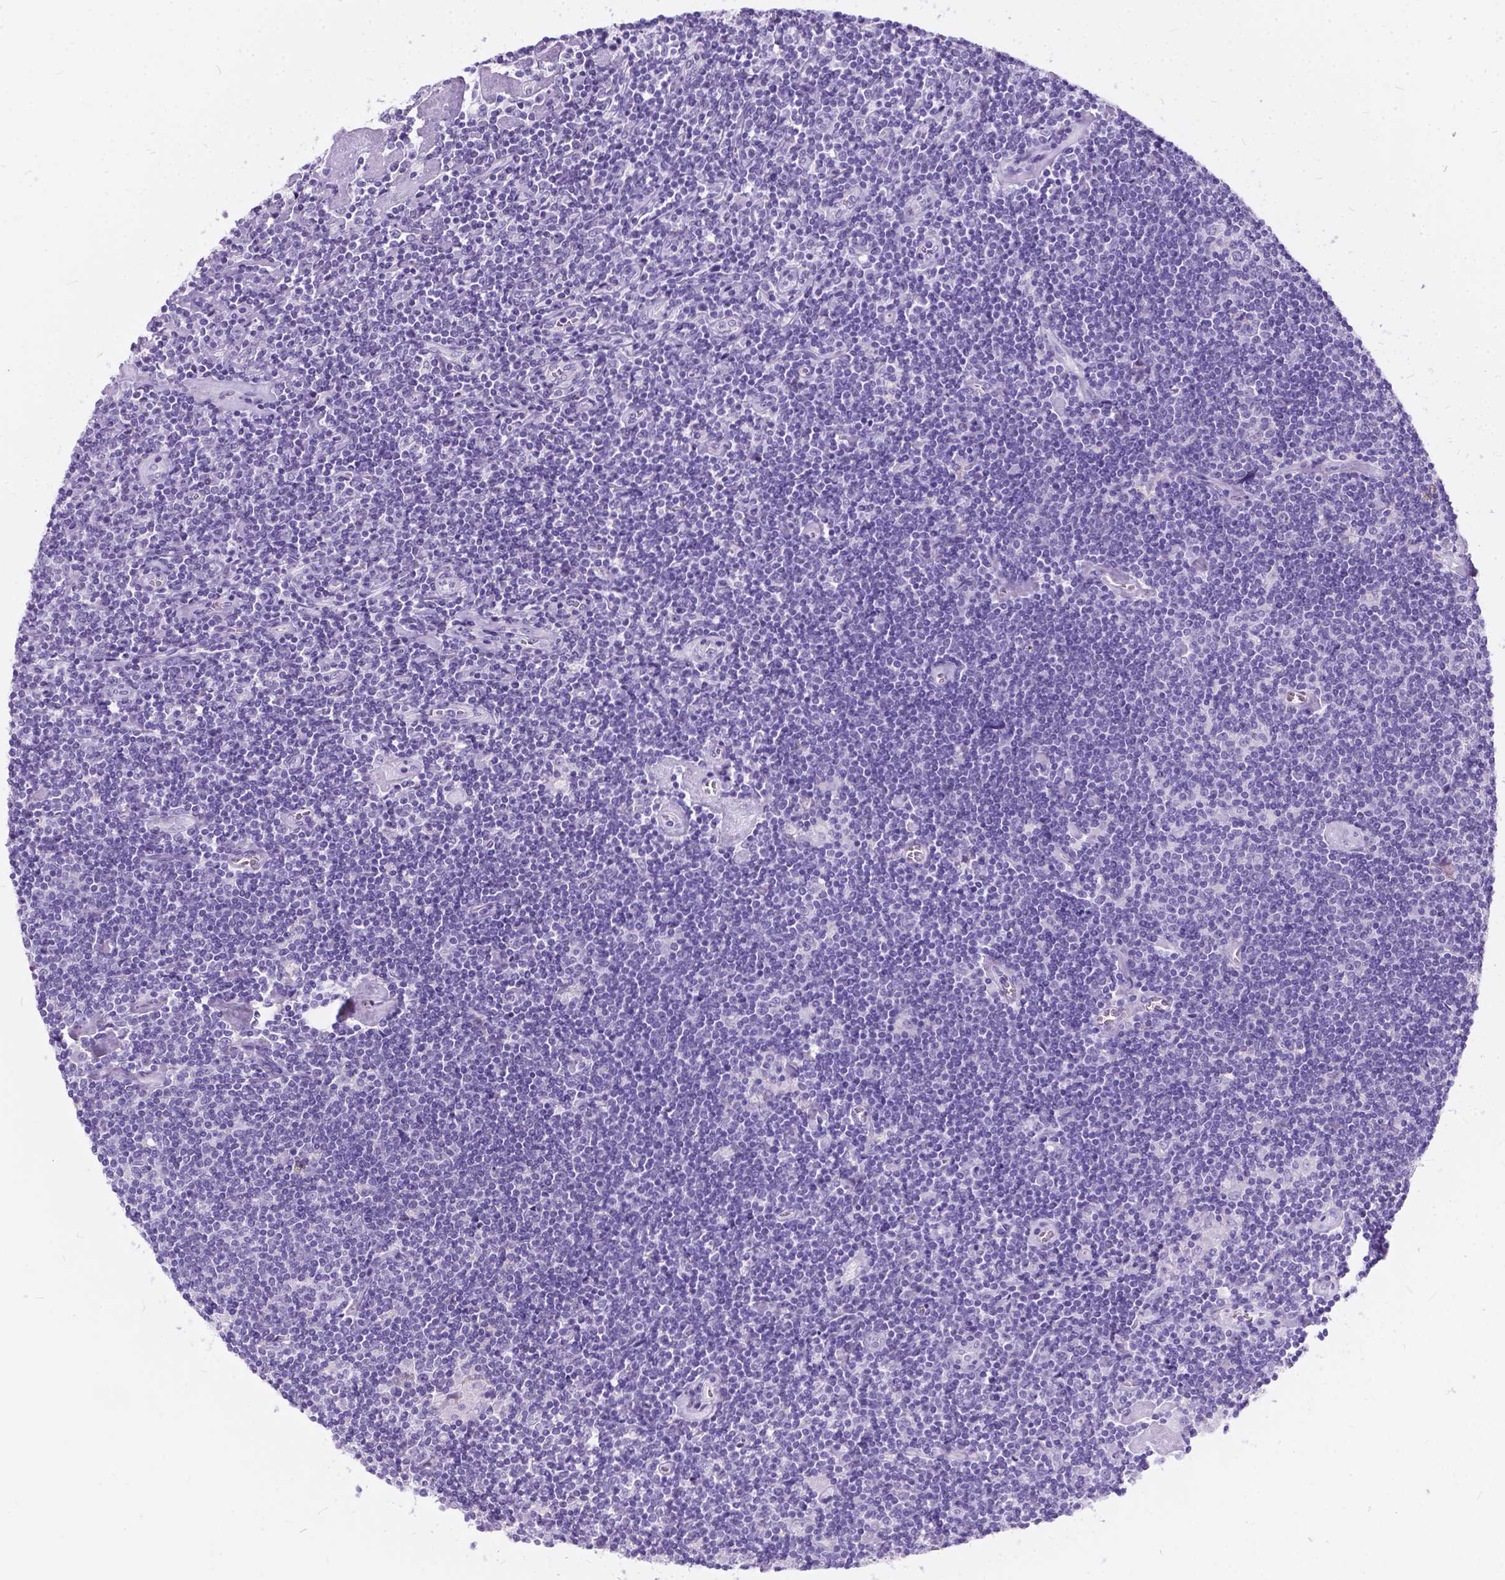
{"staining": {"intensity": "negative", "quantity": "none", "location": "none"}, "tissue": "lymphoma", "cell_type": "Tumor cells", "image_type": "cancer", "snomed": [{"axis": "morphology", "description": "Hodgkin's disease, NOS"}, {"axis": "topography", "description": "Lymph node"}], "caption": "Immunohistochemistry (IHC) histopathology image of Hodgkin's disease stained for a protein (brown), which shows no expression in tumor cells.", "gene": "BSND", "patient": {"sex": "male", "age": 40}}